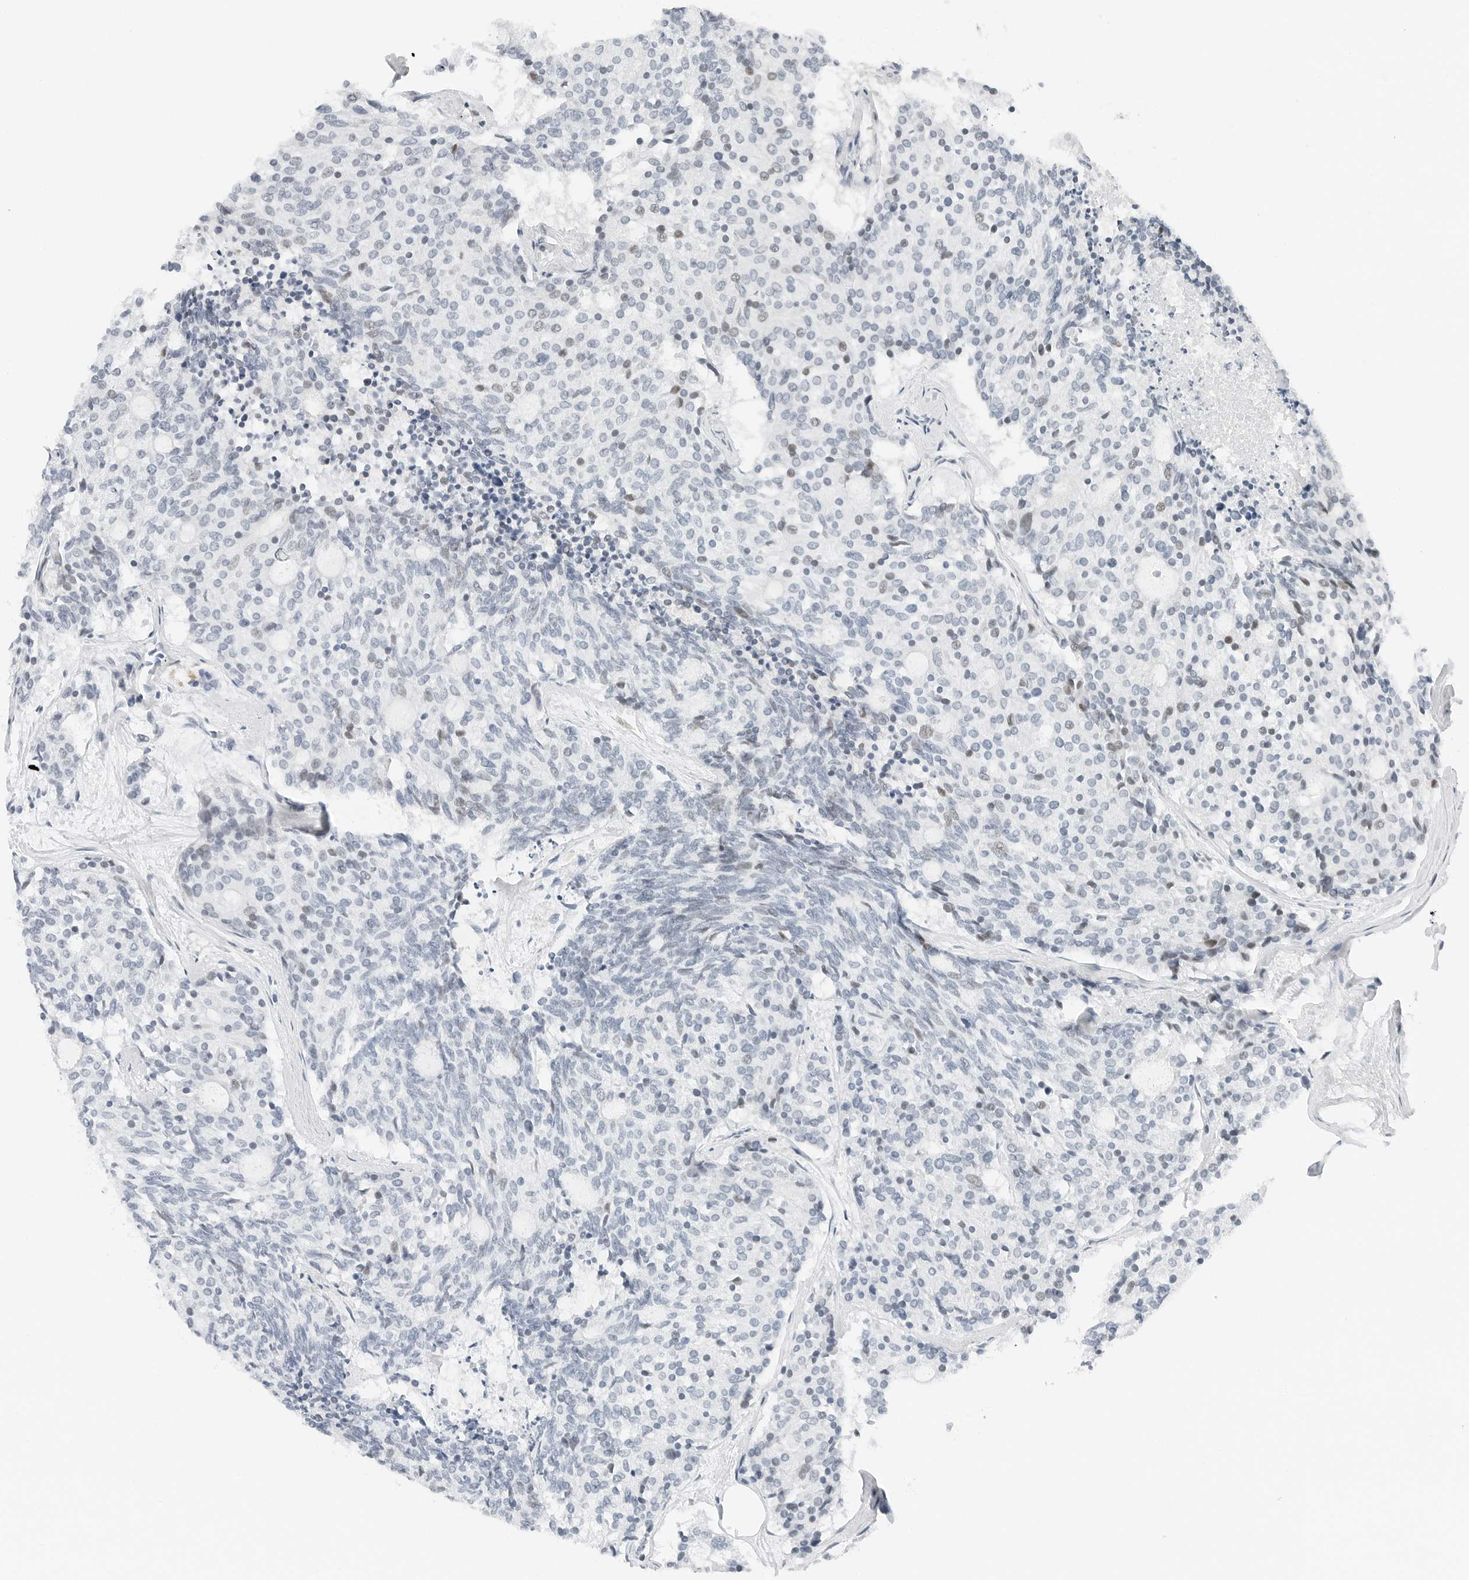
{"staining": {"intensity": "negative", "quantity": "none", "location": "none"}, "tissue": "carcinoid", "cell_type": "Tumor cells", "image_type": "cancer", "snomed": [{"axis": "morphology", "description": "Carcinoid, malignant, NOS"}, {"axis": "topography", "description": "Pancreas"}], "caption": "The immunohistochemistry (IHC) image has no significant staining in tumor cells of carcinoid (malignant) tissue. (DAB immunohistochemistry with hematoxylin counter stain).", "gene": "NTMT2", "patient": {"sex": "female", "age": 54}}